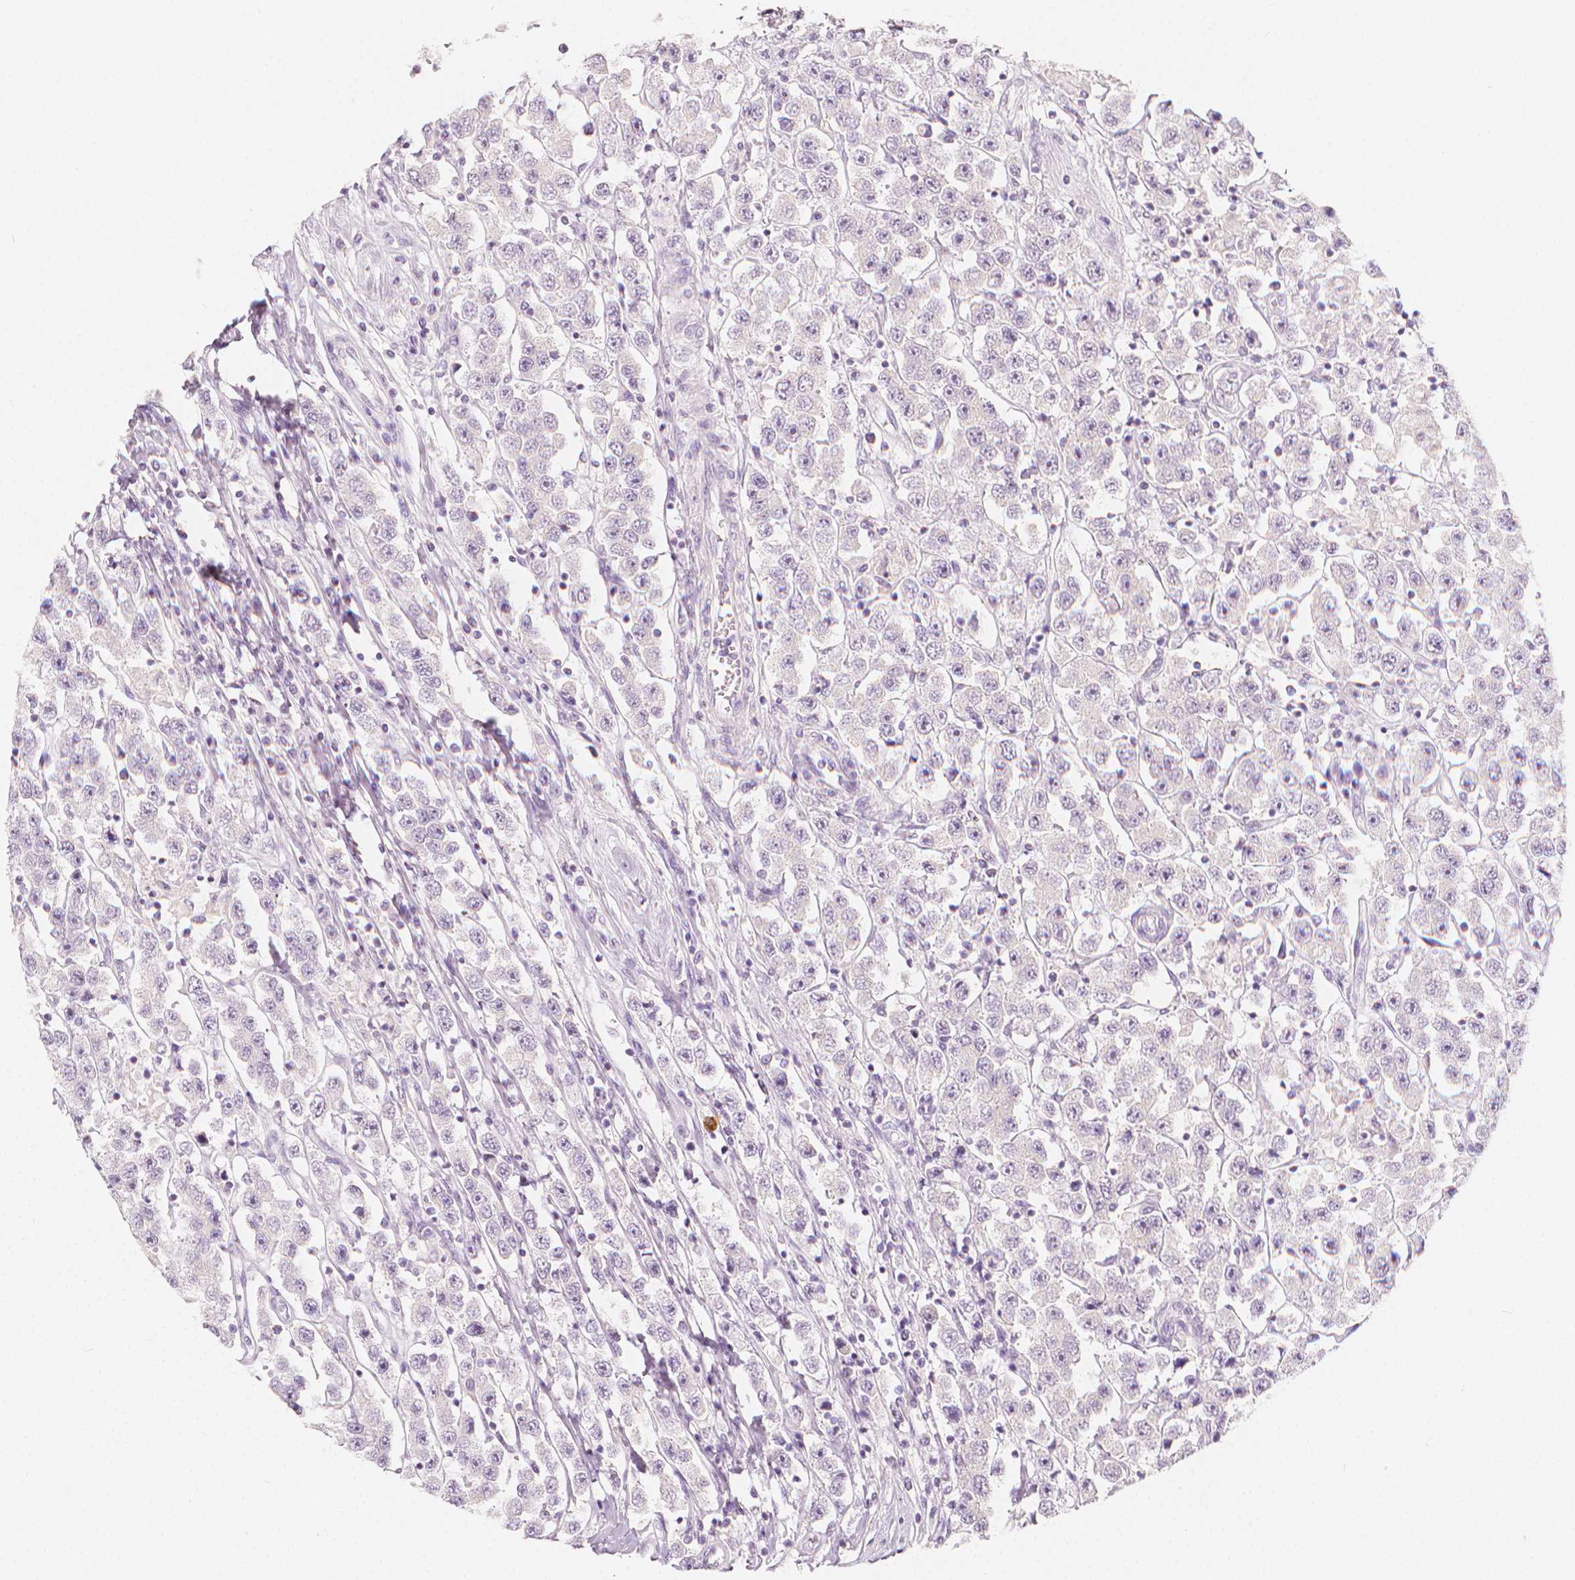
{"staining": {"intensity": "negative", "quantity": "none", "location": "none"}, "tissue": "testis cancer", "cell_type": "Tumor cells", "image_type": "cancer", "snomed": [{"axis": "morphology", "description": "Seminoma, NOS"}, {"axis": "topography", "description": "Testis"}], "caption": "IHC image of neoplastic tissue: testis cancer stained with DAB (3,3'-diaminobenzidine) displays no significant protein staining in tumor cells.", "gene": "RBFOX1", "patient": {"sex": "male", "age": 45}}